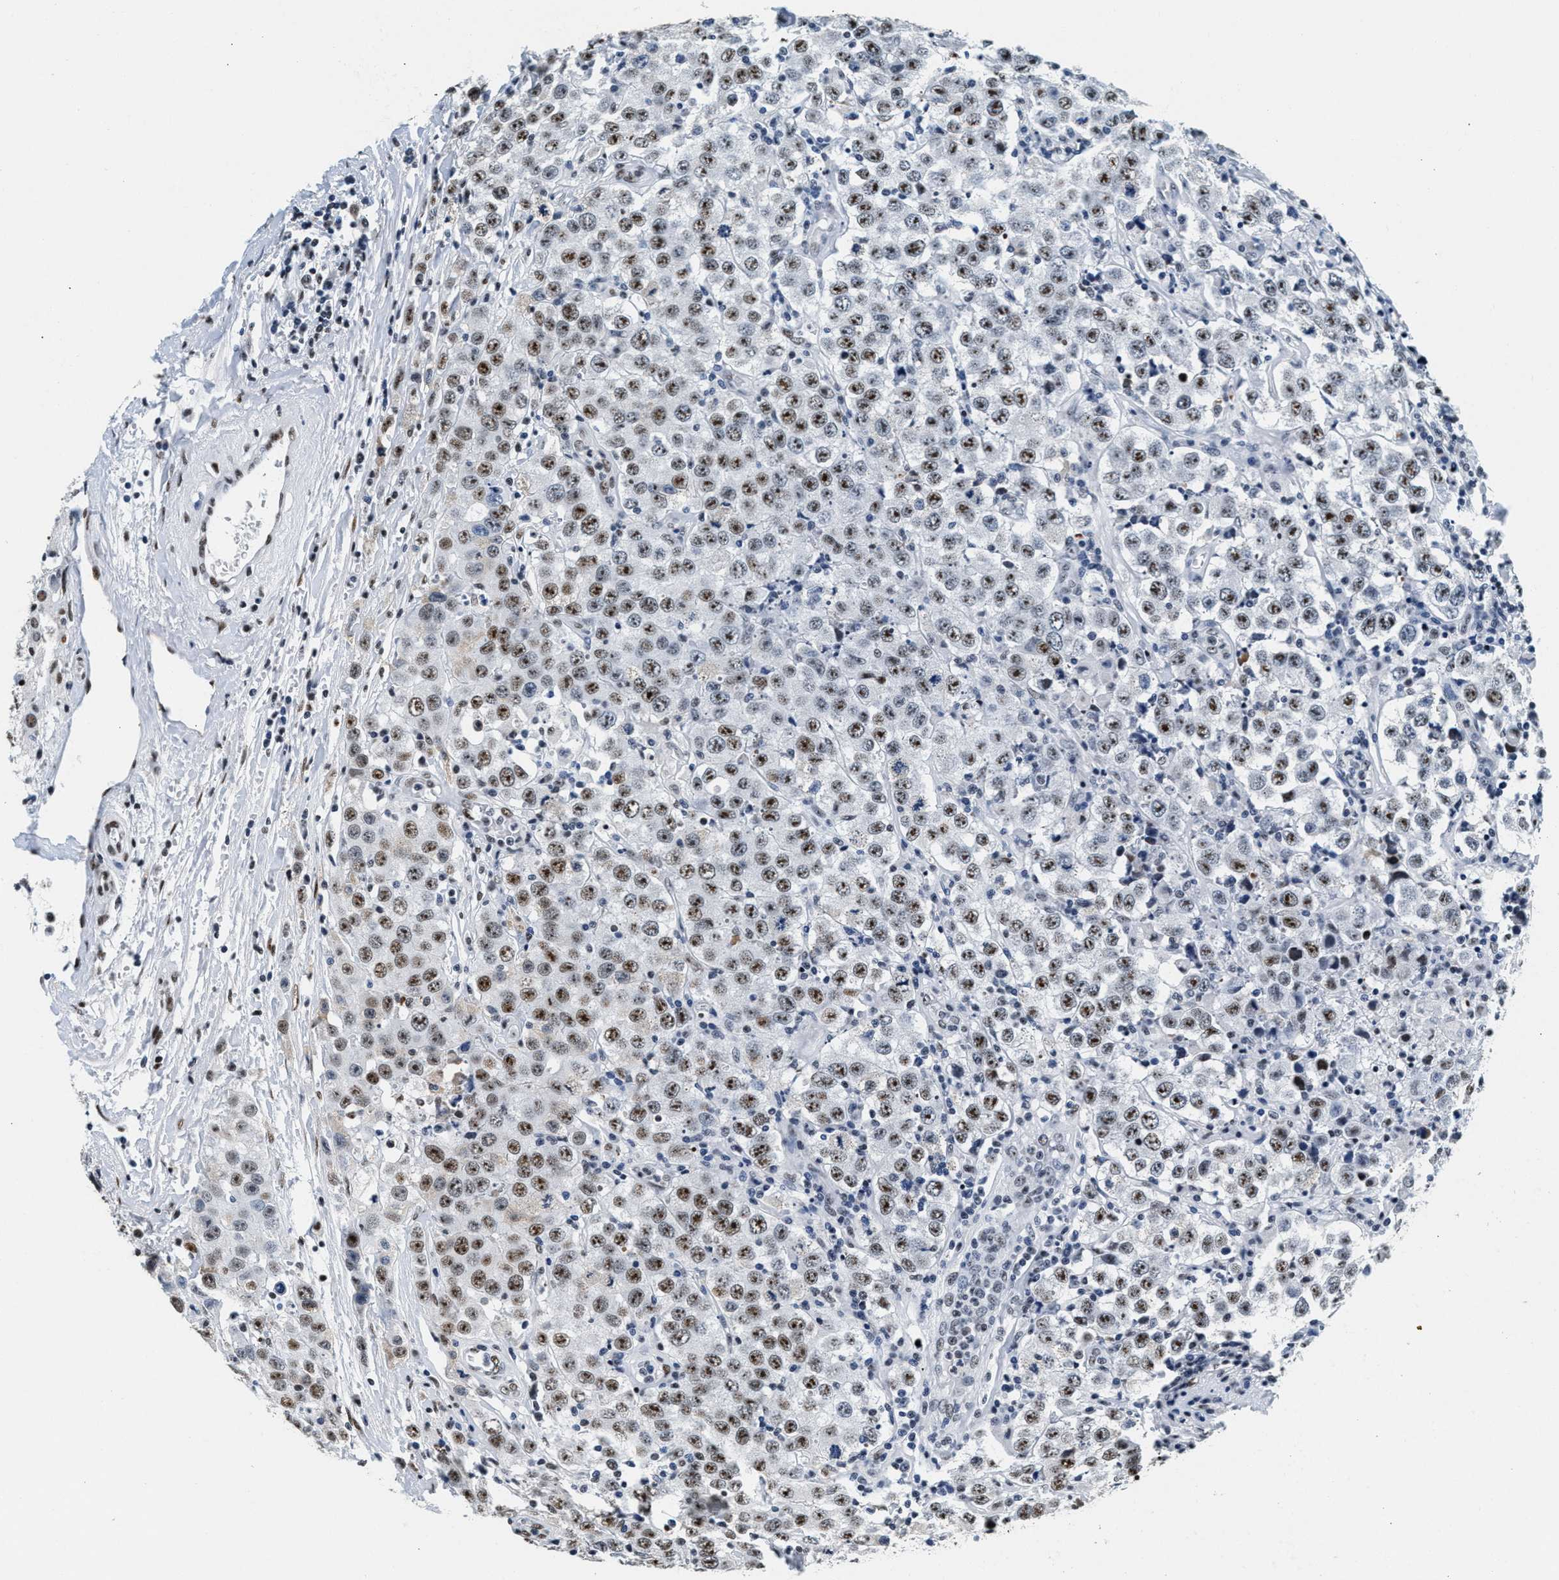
{"staining": {"intensity": "moderate", "quantity": "25%-75%", "location": "nuclear"}, "tissue": "testis cancer", "cell_type": "Tumor cells", "image_type": "cancer", "snomed": [{"axis": "morphology", "description": "Seminoma, NOS"}, {"axis": "topography", "description": "Testis"}], "caption": "Testis cancer (seminoma) stained with a brown dye displays moderate nuclear positive expression in about 25%-75% of tumor cells.", "gene": "RAD50", "patient": {"sex": "male", "age": 52}}